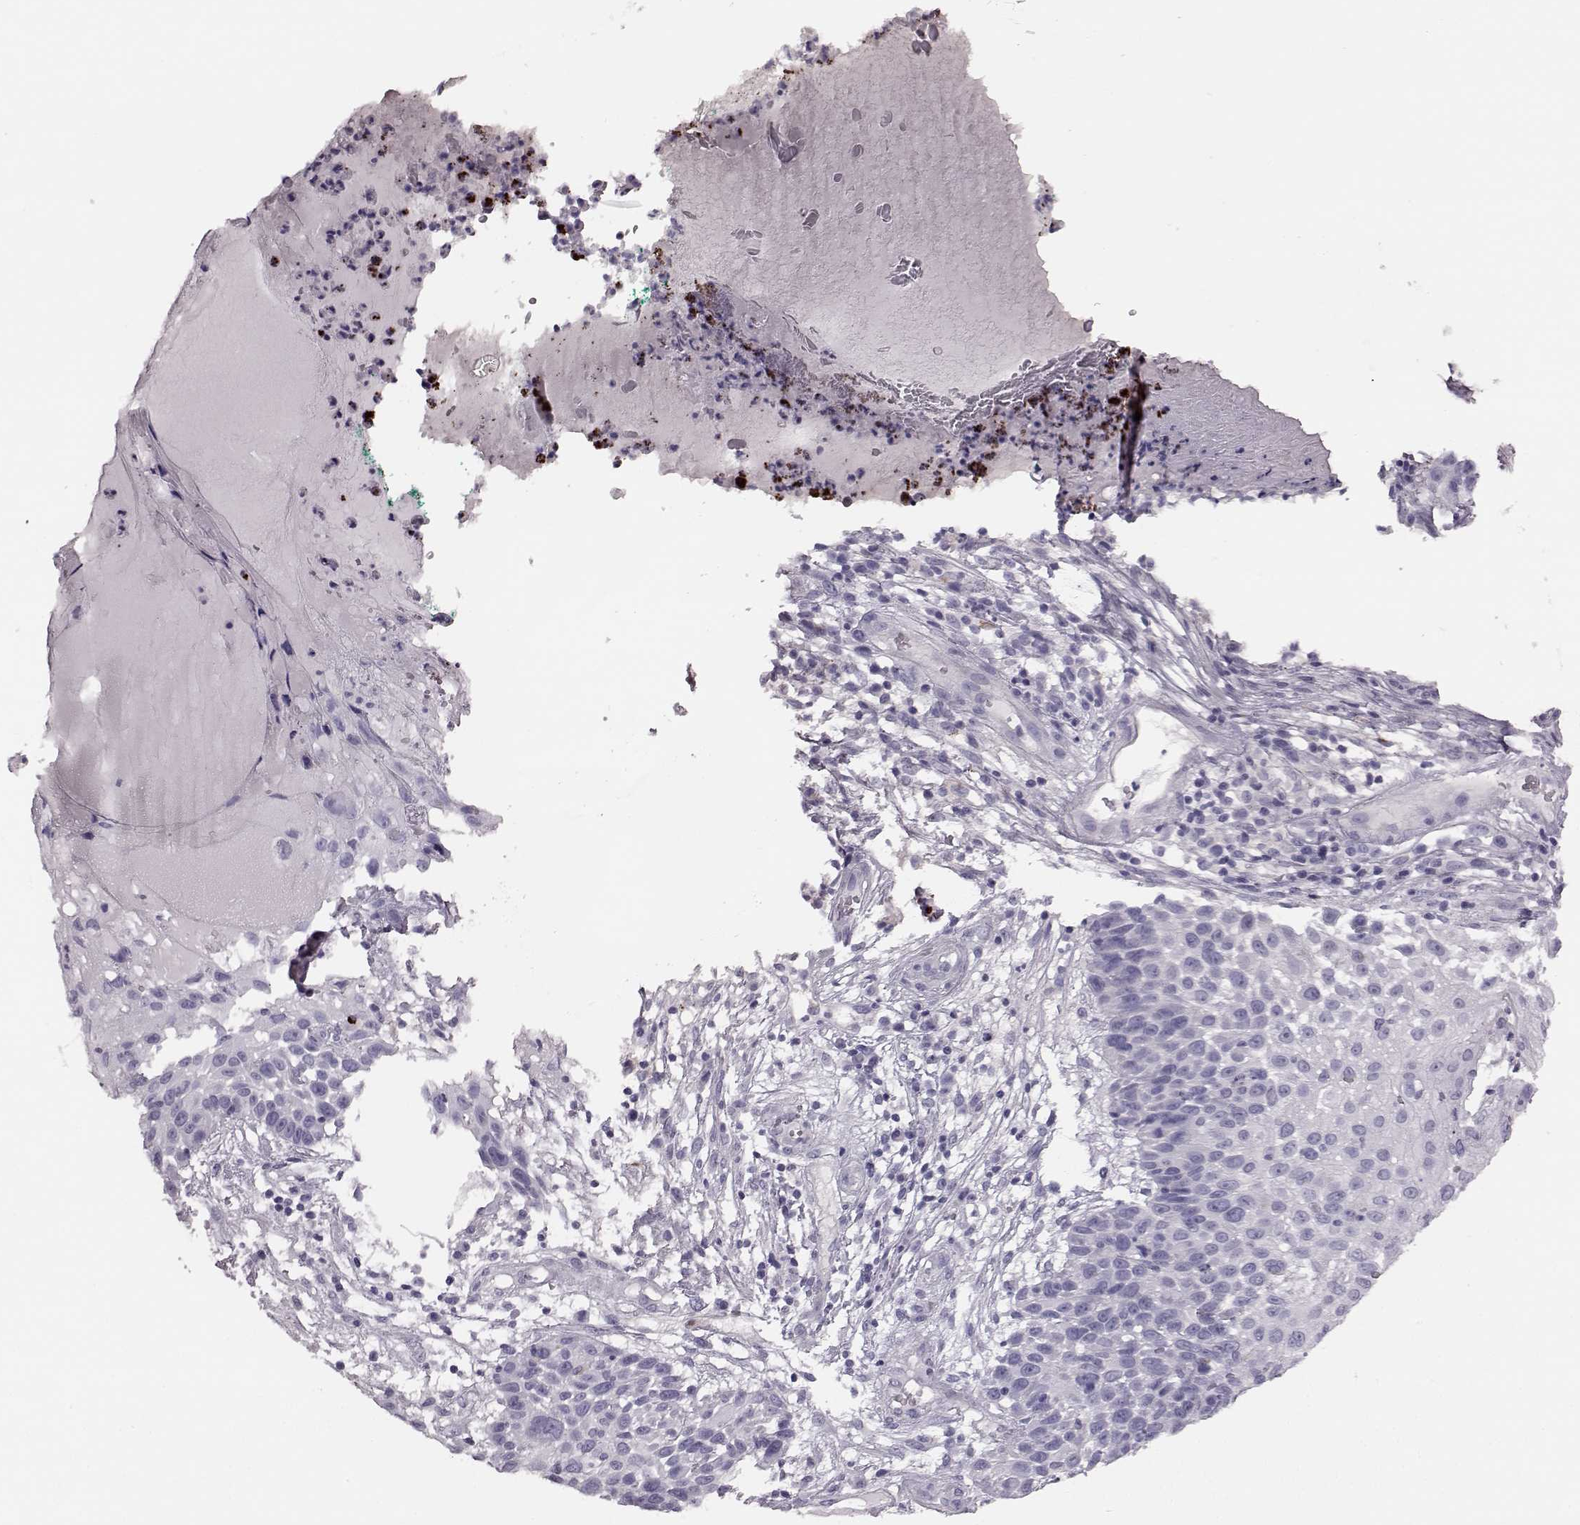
{"staining": {"intensity": "negative", "quantity": "none", "location": "none"}, "tissue": "skin cancer", "cell_type": "Tumor cells", "image_type": "cancer", "snomed": [{"axis": "morphology", "description": "Squamous cell carcinoma, NOS"}, {"axis": "topography", "description": "Skin"}], "caption": "An IHC histopathology image of skin cancer (squamous cell carcinoma) is shown. There is no staining in tumor cells of skin cancer (squamous cell carcinoma).", "gene": "SNTG1", "patient": {"sex": "male", "age": 92}}